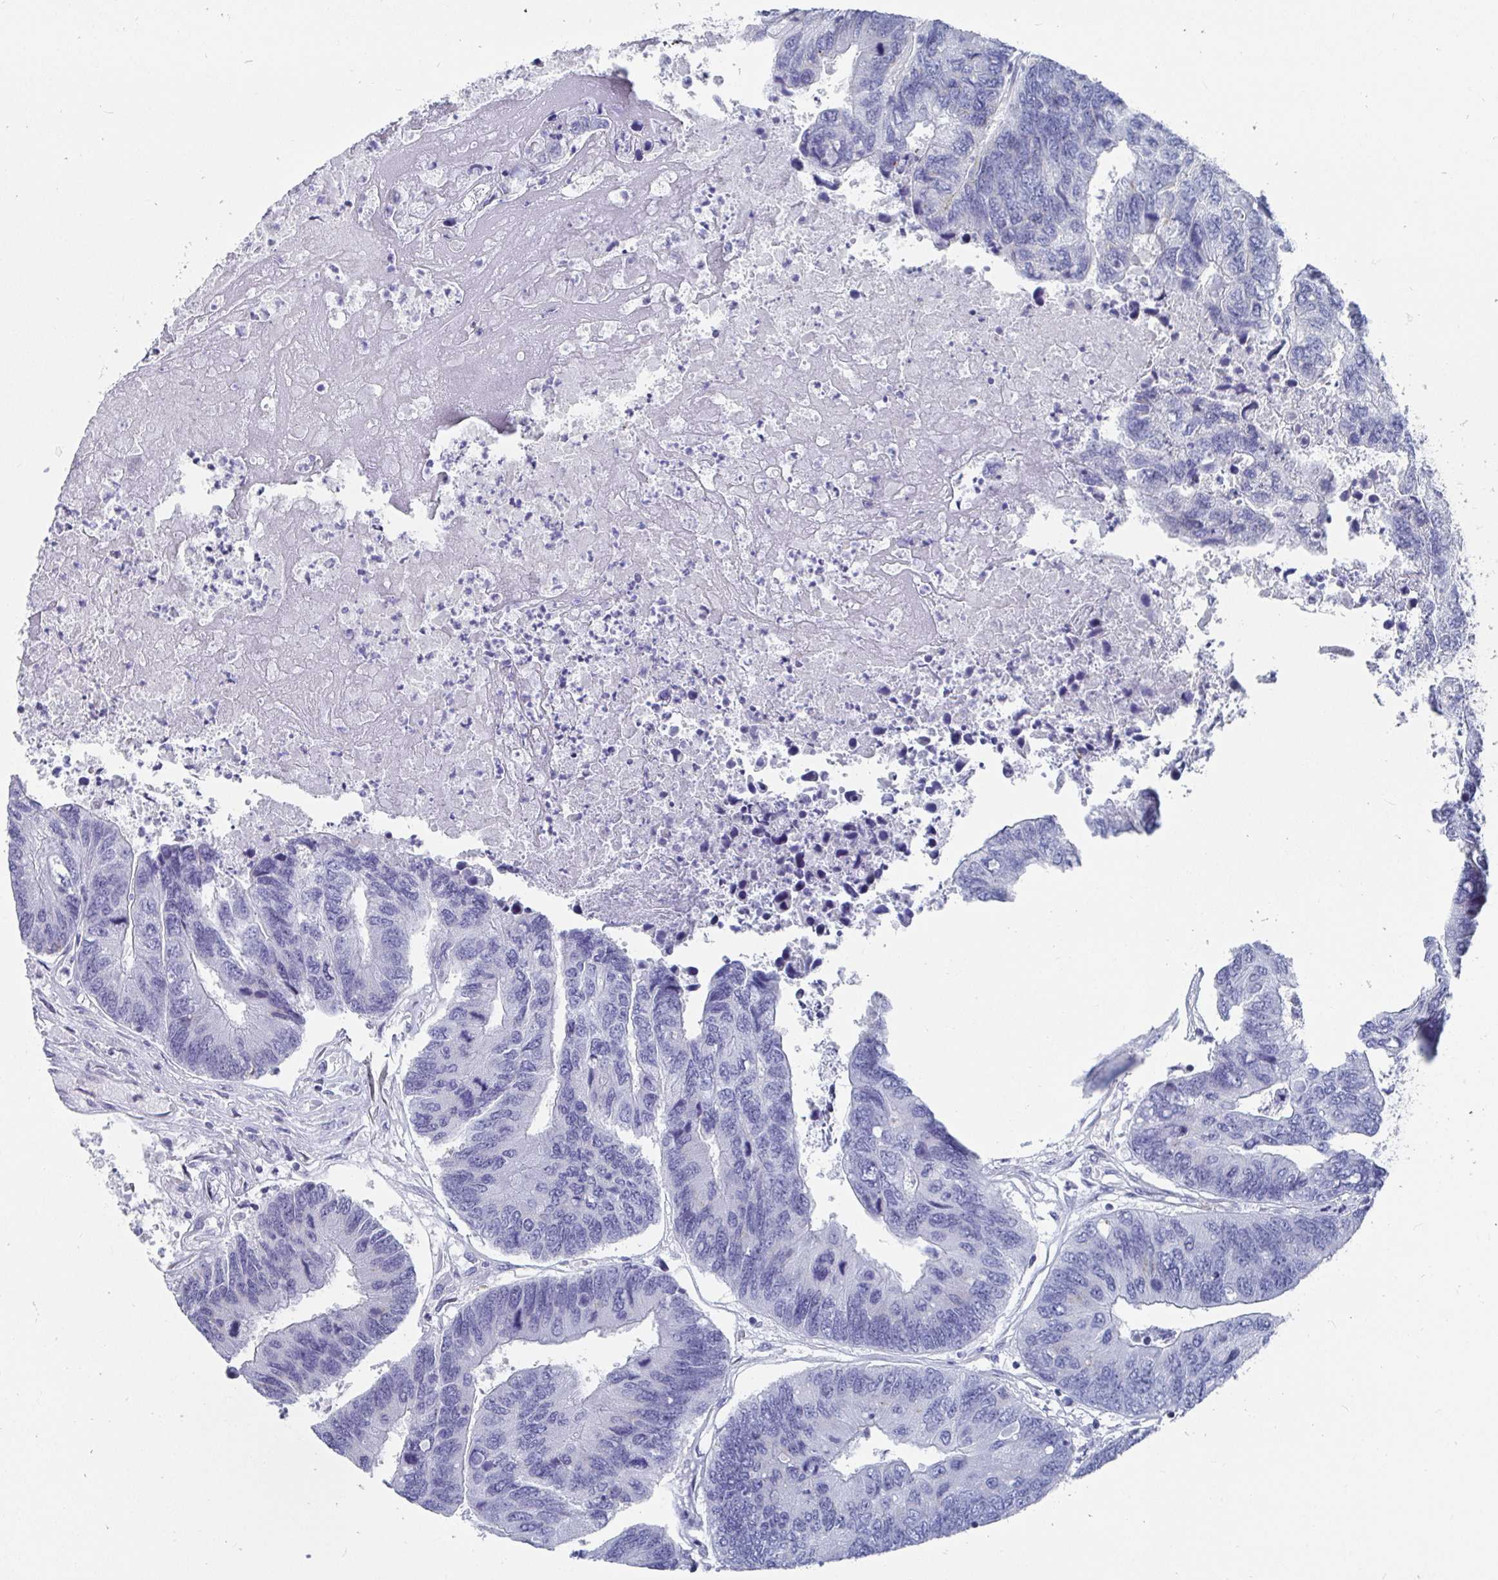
{"staining": {"intensity": "negative", "quantity": "none", "location": "none"}, "tissue": "colorectal cancer", "cell_type": "Tumor cells", "image_type": "cancer", "snomed": [{"axis": "morphology", "description": "Adenocarcinoma, NOS"}, {"axis": "topography", "description": "Colon"}], "caption": "An immunohistochemistry image of colorectal adenocarcinoma is shown. There is no staining in tumor cells of colorectal adenocarcinoma.", "gene": "ZFP82", "patient": {"sex": "female", "age": 67}}